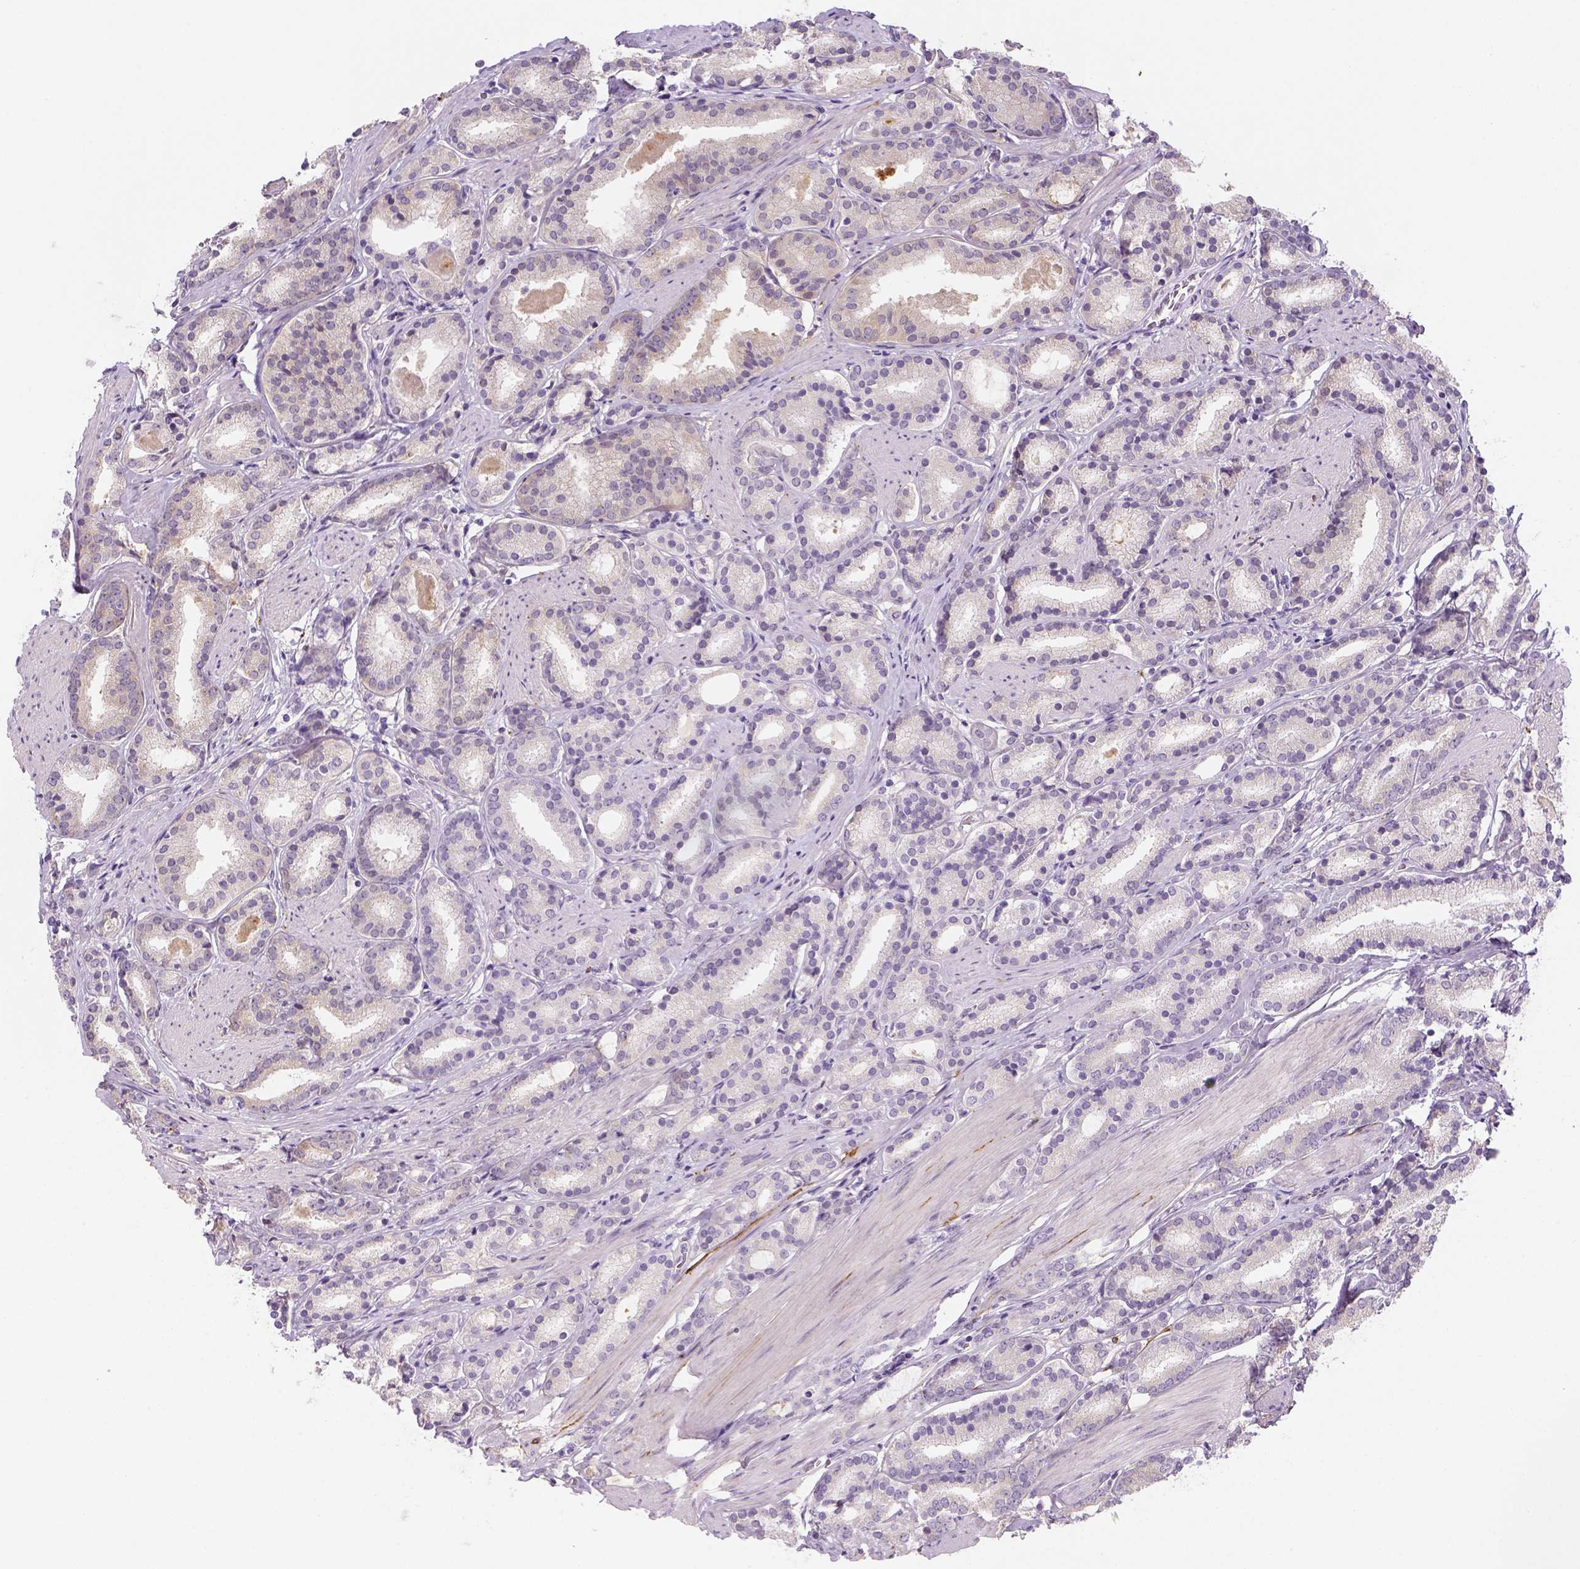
{"staining": {"intensity": "negative", "quantity": "none", "location": "none"}, "tissue": "prostate cancer", "cell_type": "Tumor cells", "image_type": "cancer", "snomed": [{"axis": "morphology", "description": "Adenocarcinoma, High grade"}, {"axis": "topography", "description": "Prostate"}], "caption": "IHC micrograph of neoplastic tissue: human high-grade adenocarcinoma (prostate) stained with DAB (3,3'-diaminobenzidine) demonstrates no significant protein staining in tumor cells.", "gene": "CACNB1", "patient": {"sex": "male", "age": 63}}